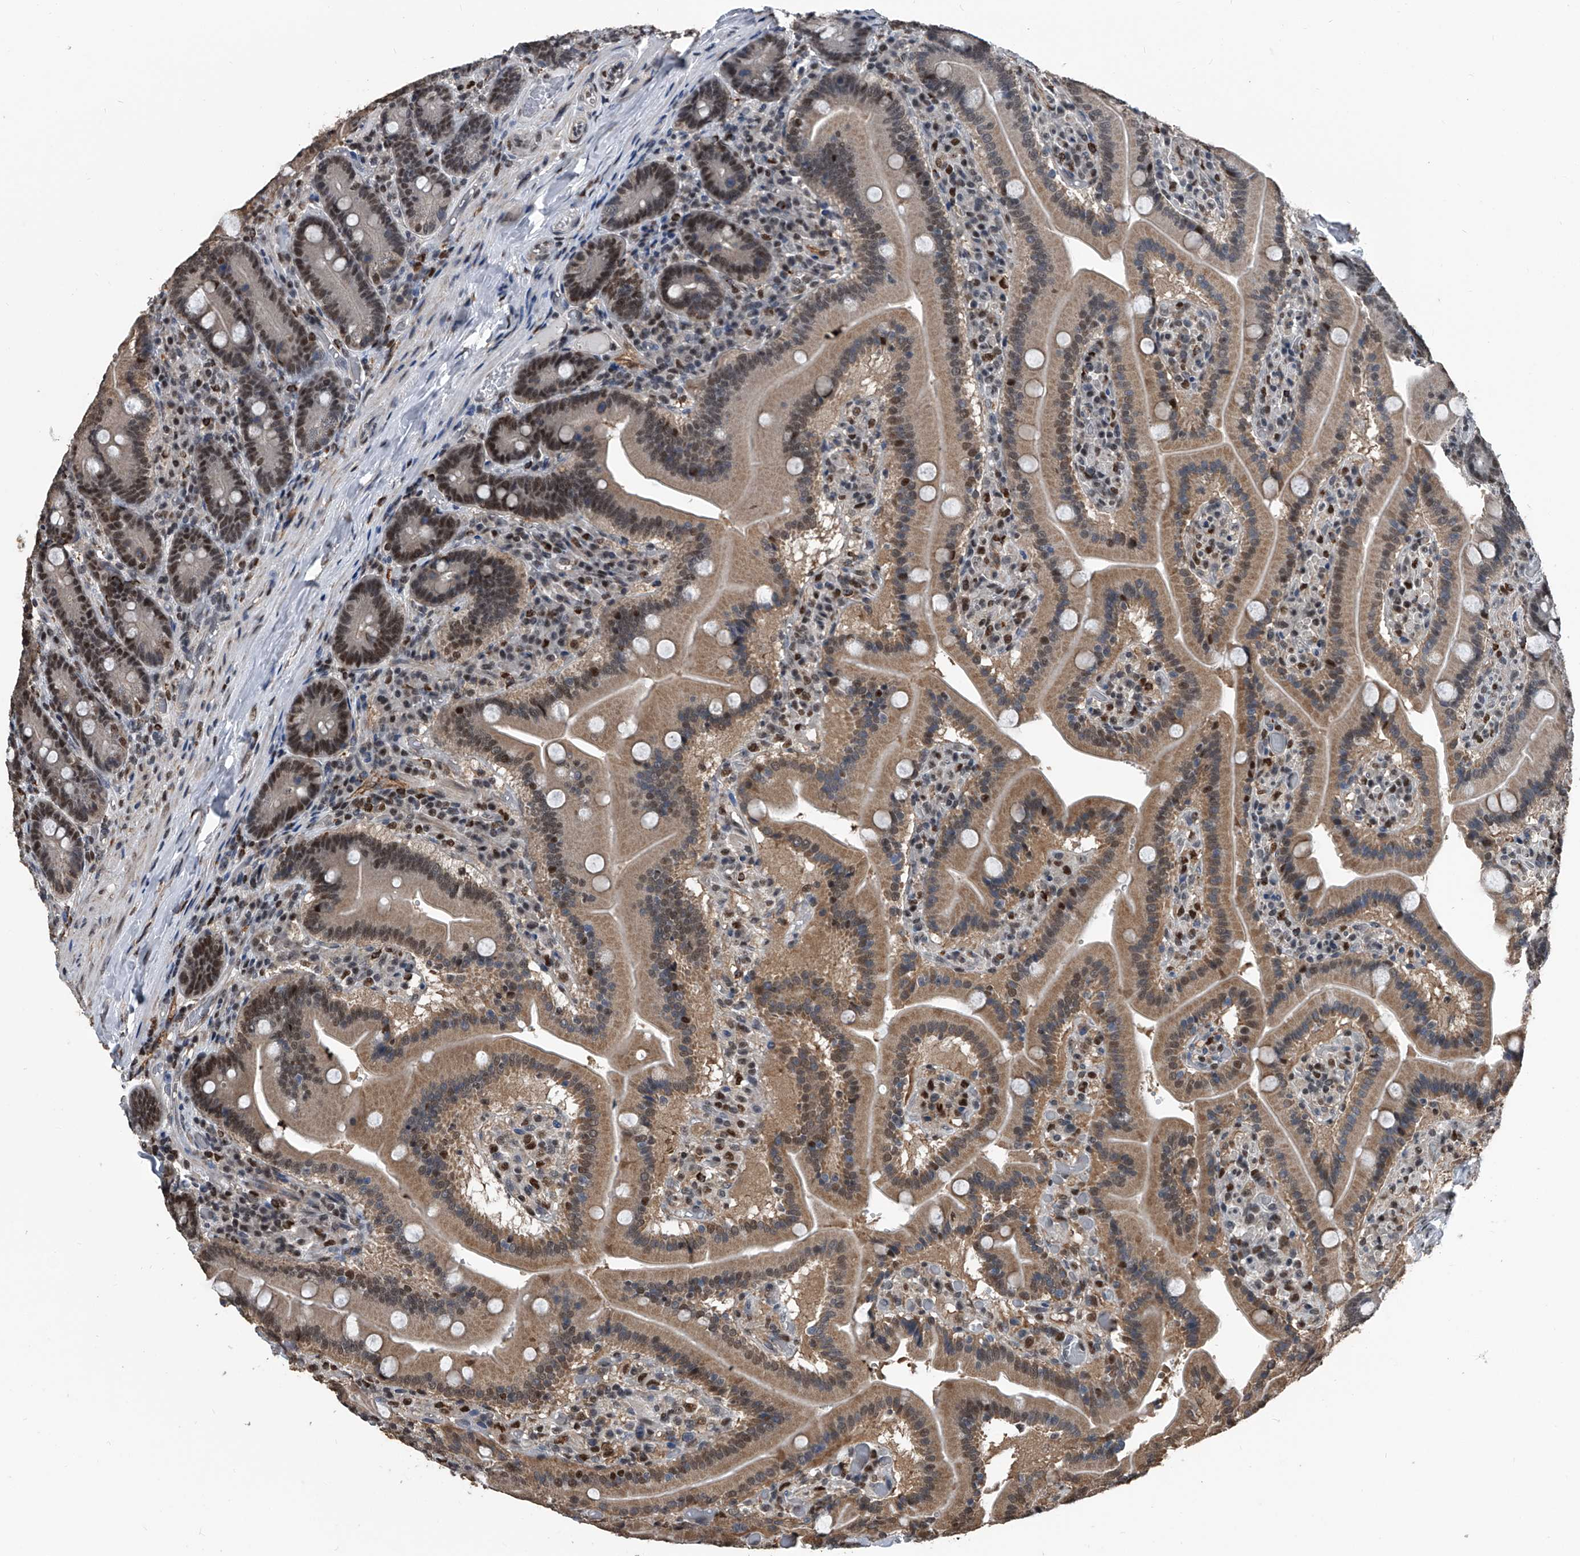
{"staining": {"intensity": "moderate", "quantity": ">75%", "location": "cytoplasmic/membranous,nuclear"}, "tissue": "duodenum", "cell_type": "Glandular cells", "image_type": "normal", "snomed": [{"axis": "morphology", "description": "Normal tissue, NOS"}, {"axis": "topography", "description": "Duodenum"}], "caption": "A brown stain highlights moderate cytoplasmic/membranous,nuclear positivity of a protein in glandular cells of benign duodenum. (DAB (3,3'-diaminobenzidine) = brown stain, brightfield microscopy at high magnification).", "gene": "FKBP5", "patient": {"sex": "female", "age": 62}}